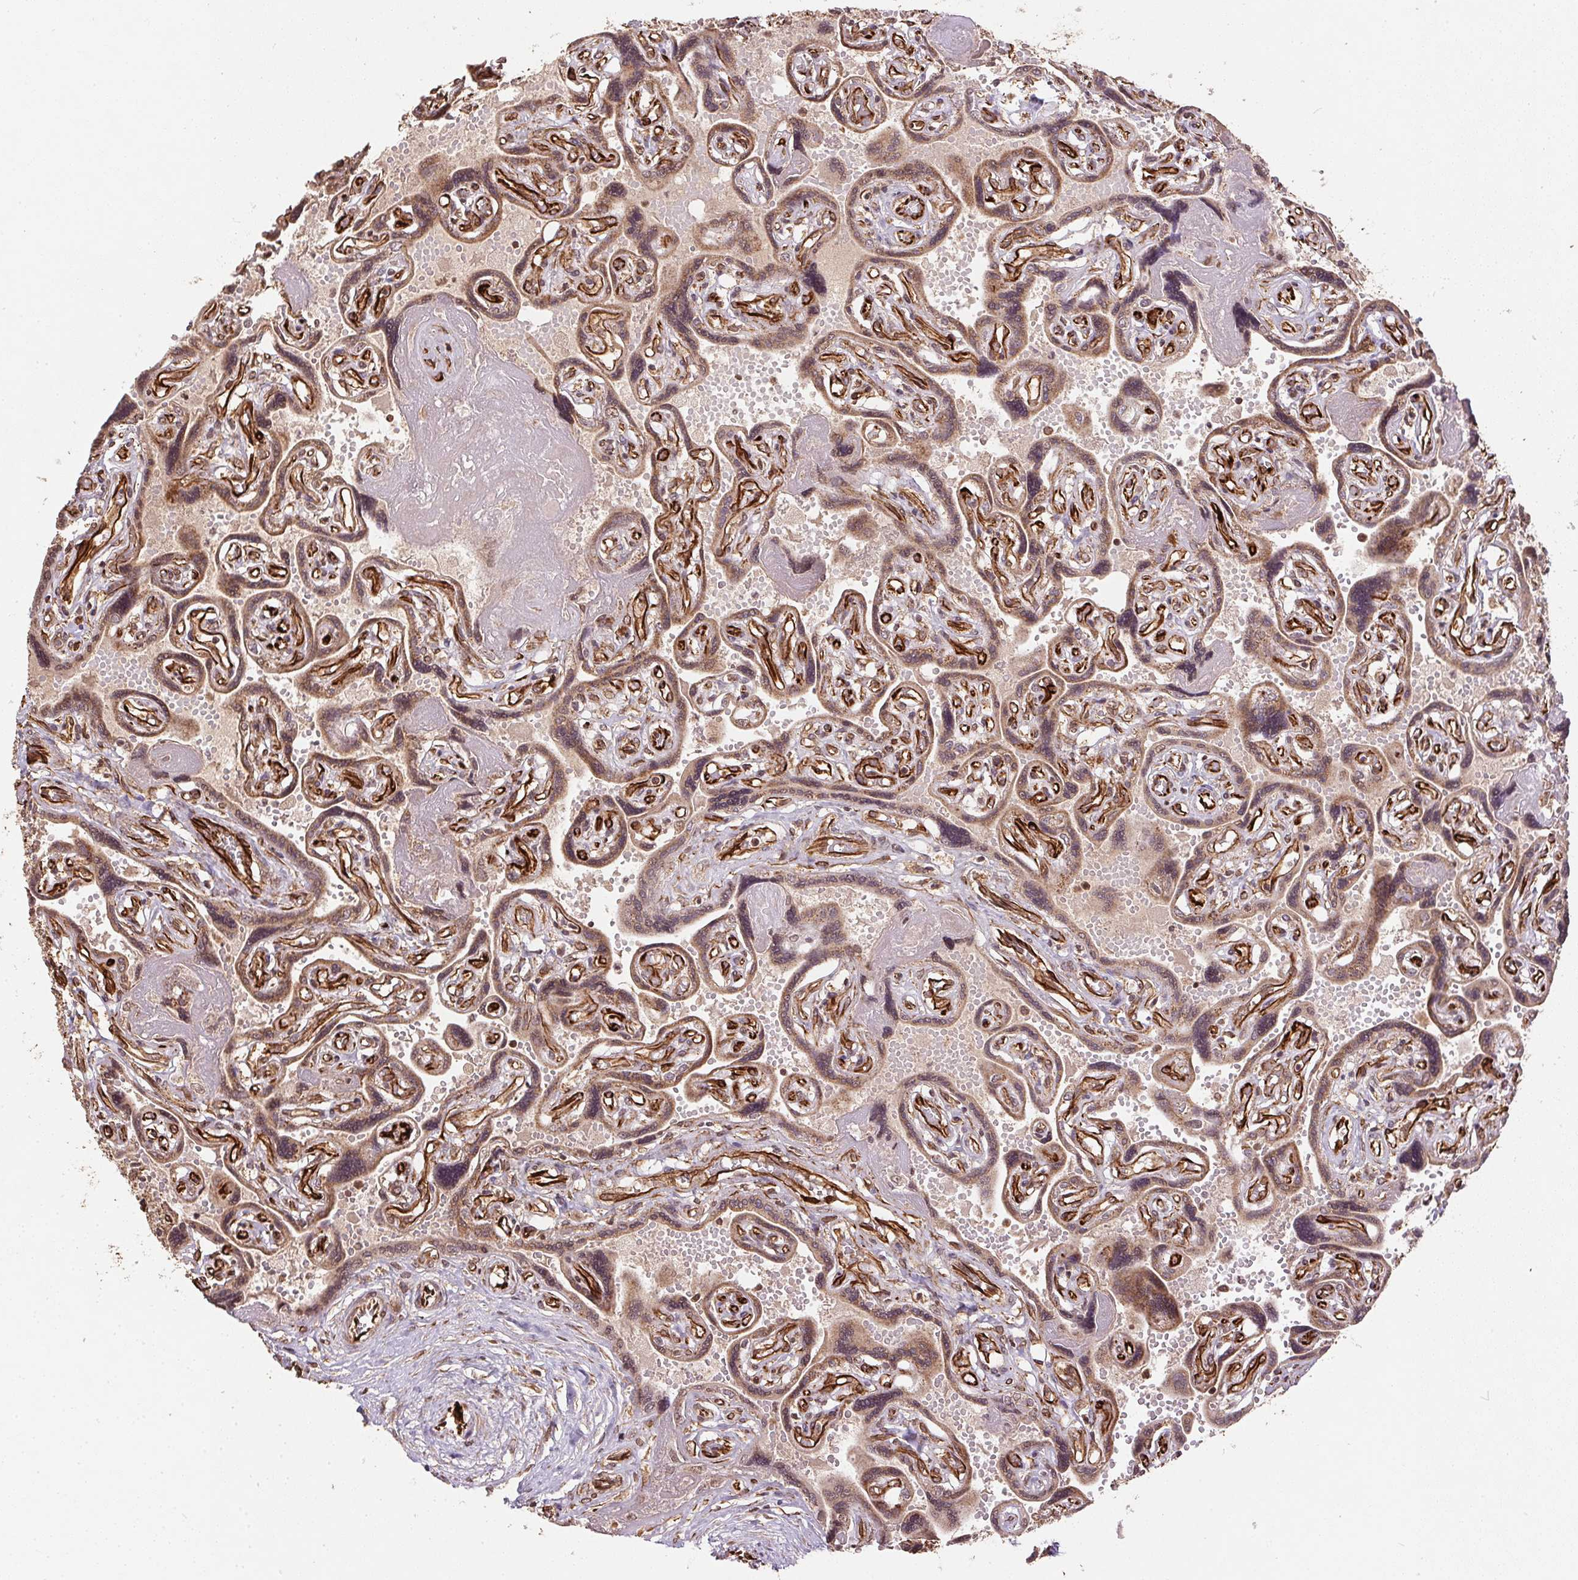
{"staining": {"intensity": "moderate", "quantity": ">75%", "location": "cytoplasmic/membranous"}, "tissue": "placenta", "cell_type": "Decidual cells", "image_type": "normal", "snomed": [{"axis": "morphology", "description": "Normal tissue, NOS"}, {"axis": "topography", "description": "Placenta"}], "caption": "Moderate cytoplasmic/membranous positivity is seen in approximately >75% of decidual cells in unremarkable placenta. (IHC, brightfield microscopy, high magnification).", "gene": "SPRED2", "patient": {"sex": "female", "age": 32}}